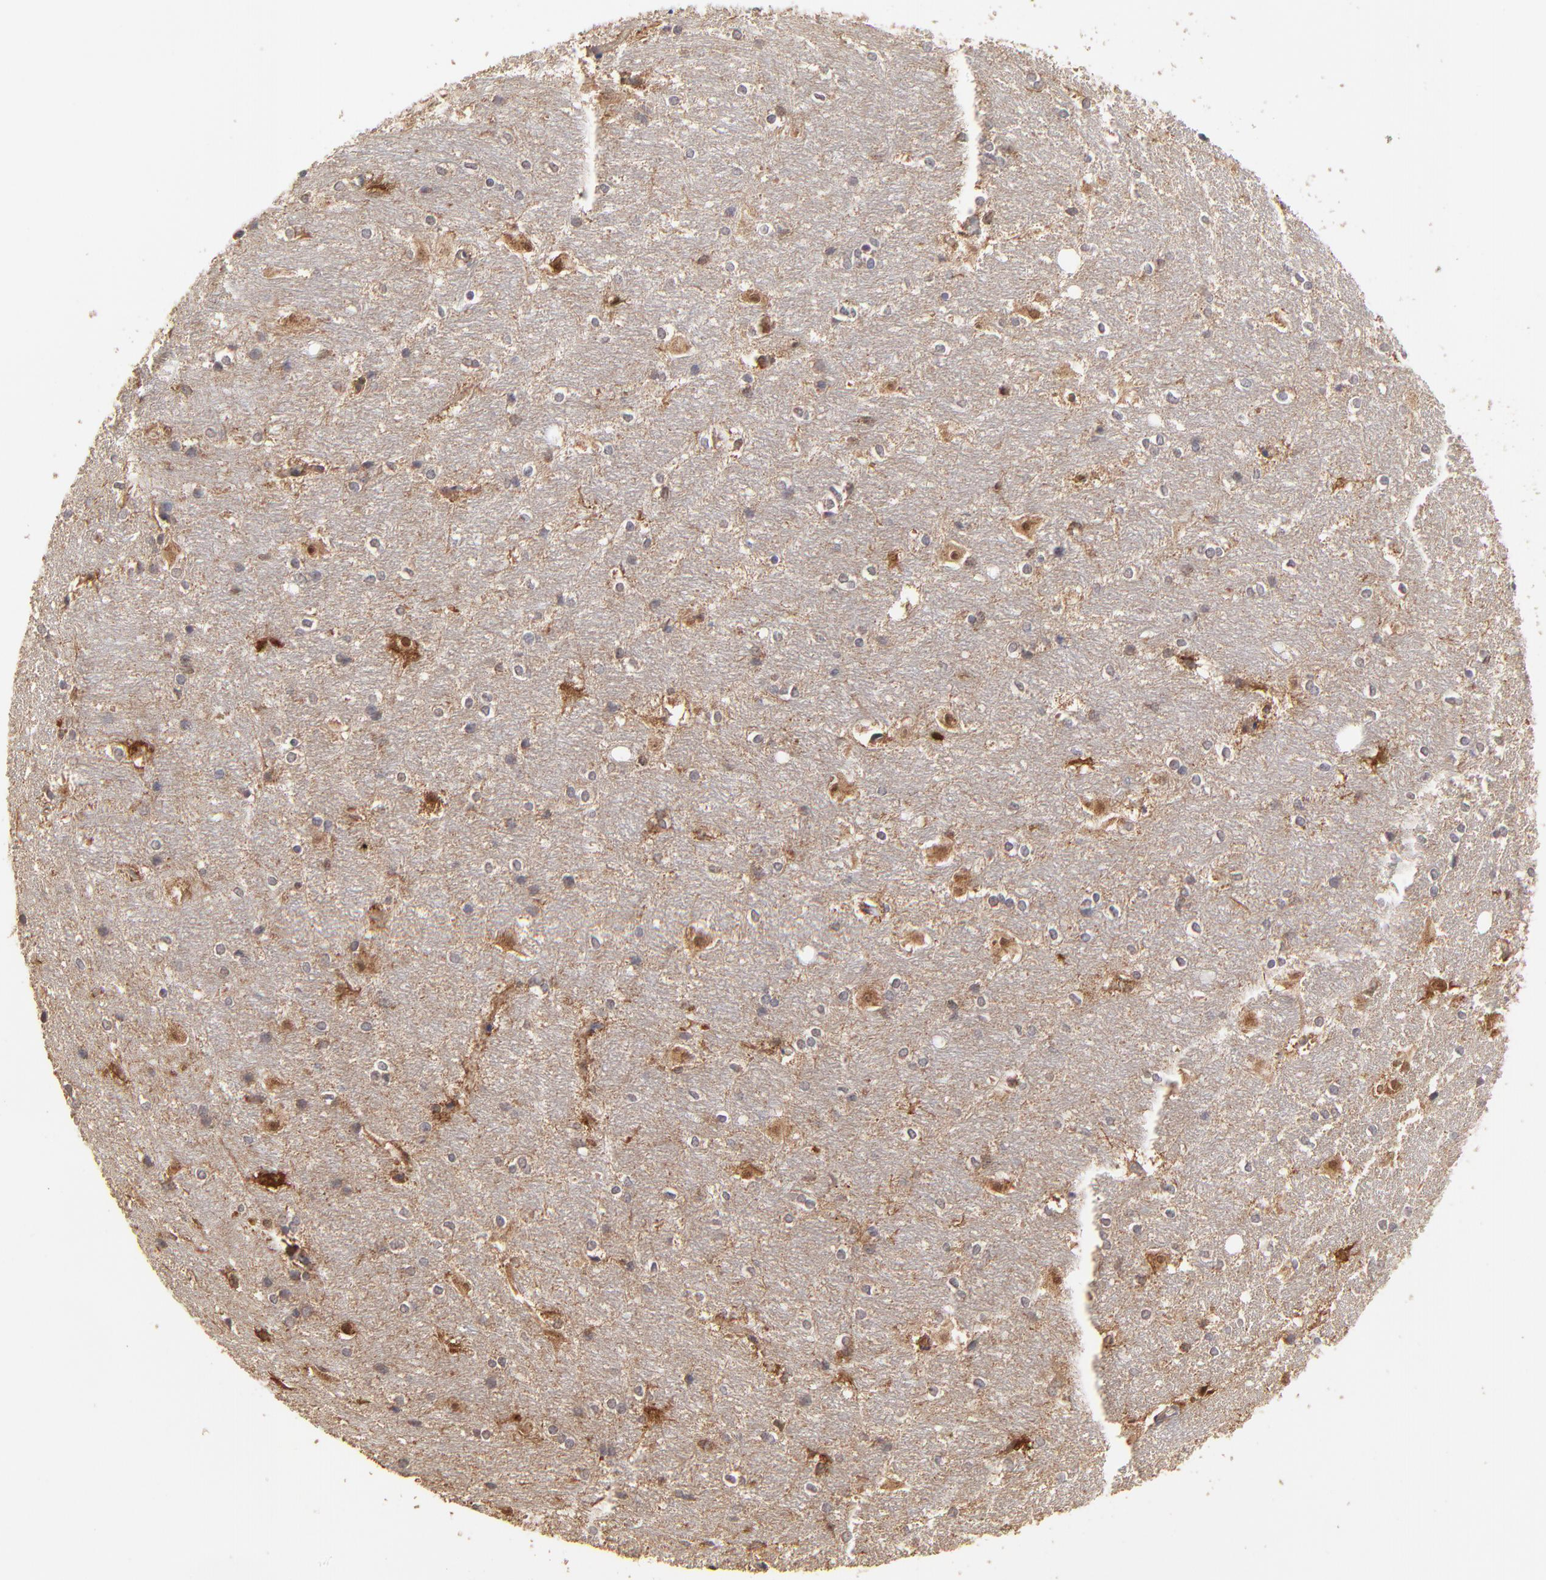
{"staining": {"intensity": "negative", "quantity": "none", "location": "none"}, "tissue": "hippocampus", "cell_type": "Glial cells", "image_type": "normal", "snomed": [{"axis": "morphology", "description": "Normal tissue, NOS"}, {"axis": "topography", "description": "Hippocampus"}], "caption": "This is a image of immunohistochemistry staining of unremarkable hippocampus, which shows no positivity in glial cells.", "gene": "STON2", "patient": {"sex": "female", "age": 19}}